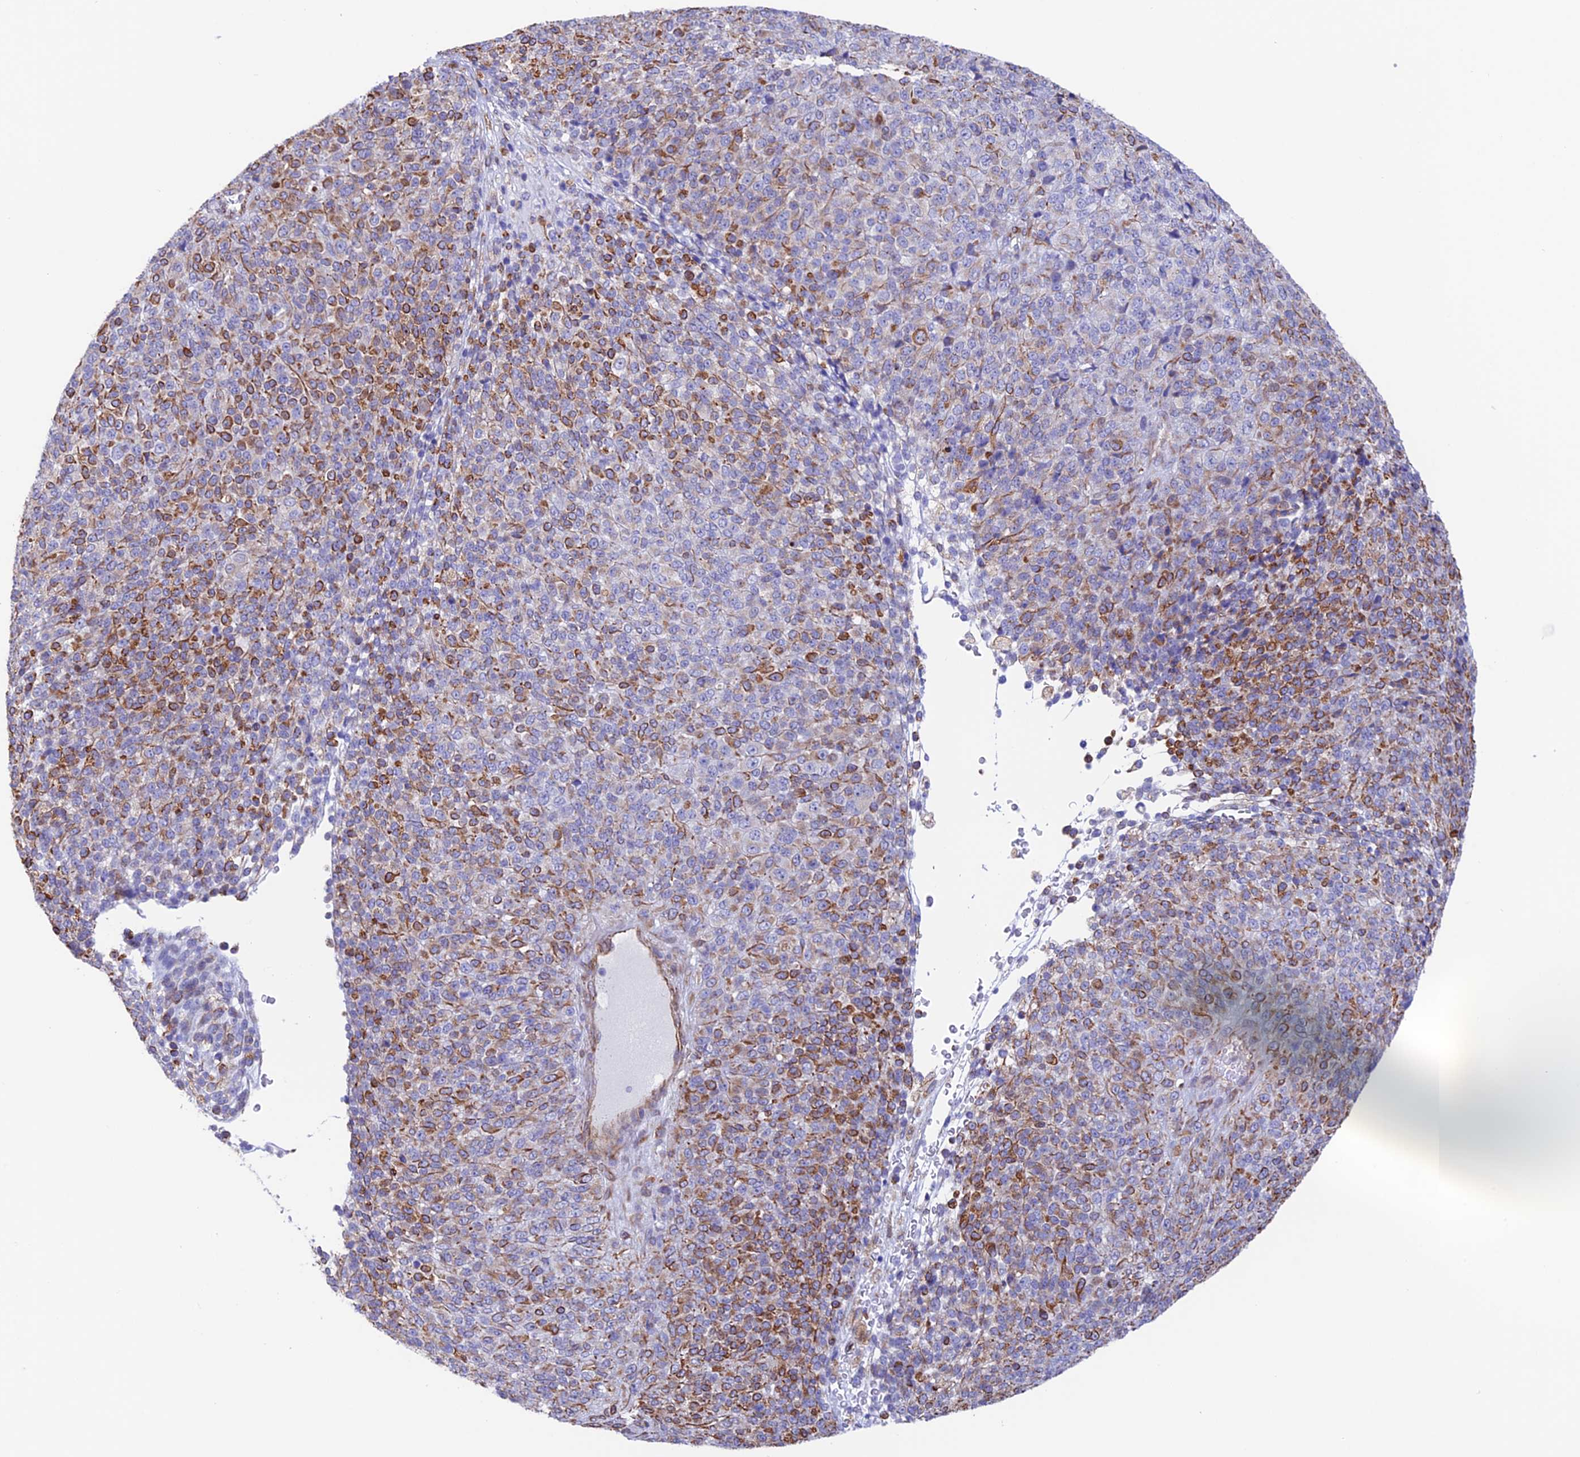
{"staining": {"intensity": "moderate", "quantity": "25%-75%", "location": "cytoplasmic/membranous"}, "tissue": "melanoma", "cell_type": "Tumor cells", "image_type": "cancer", "snomed": [{"axis": "morphology", "description": "Malignant melanoma, Metastatic site"}, {"axis": "topography", "description": "Brain"}], "caption": "Human melanoma stained with a protein marker displays moderate staining in tumor cells.", "gene": "ZNF652", "patient": {"sex": "female", "age": 56}}